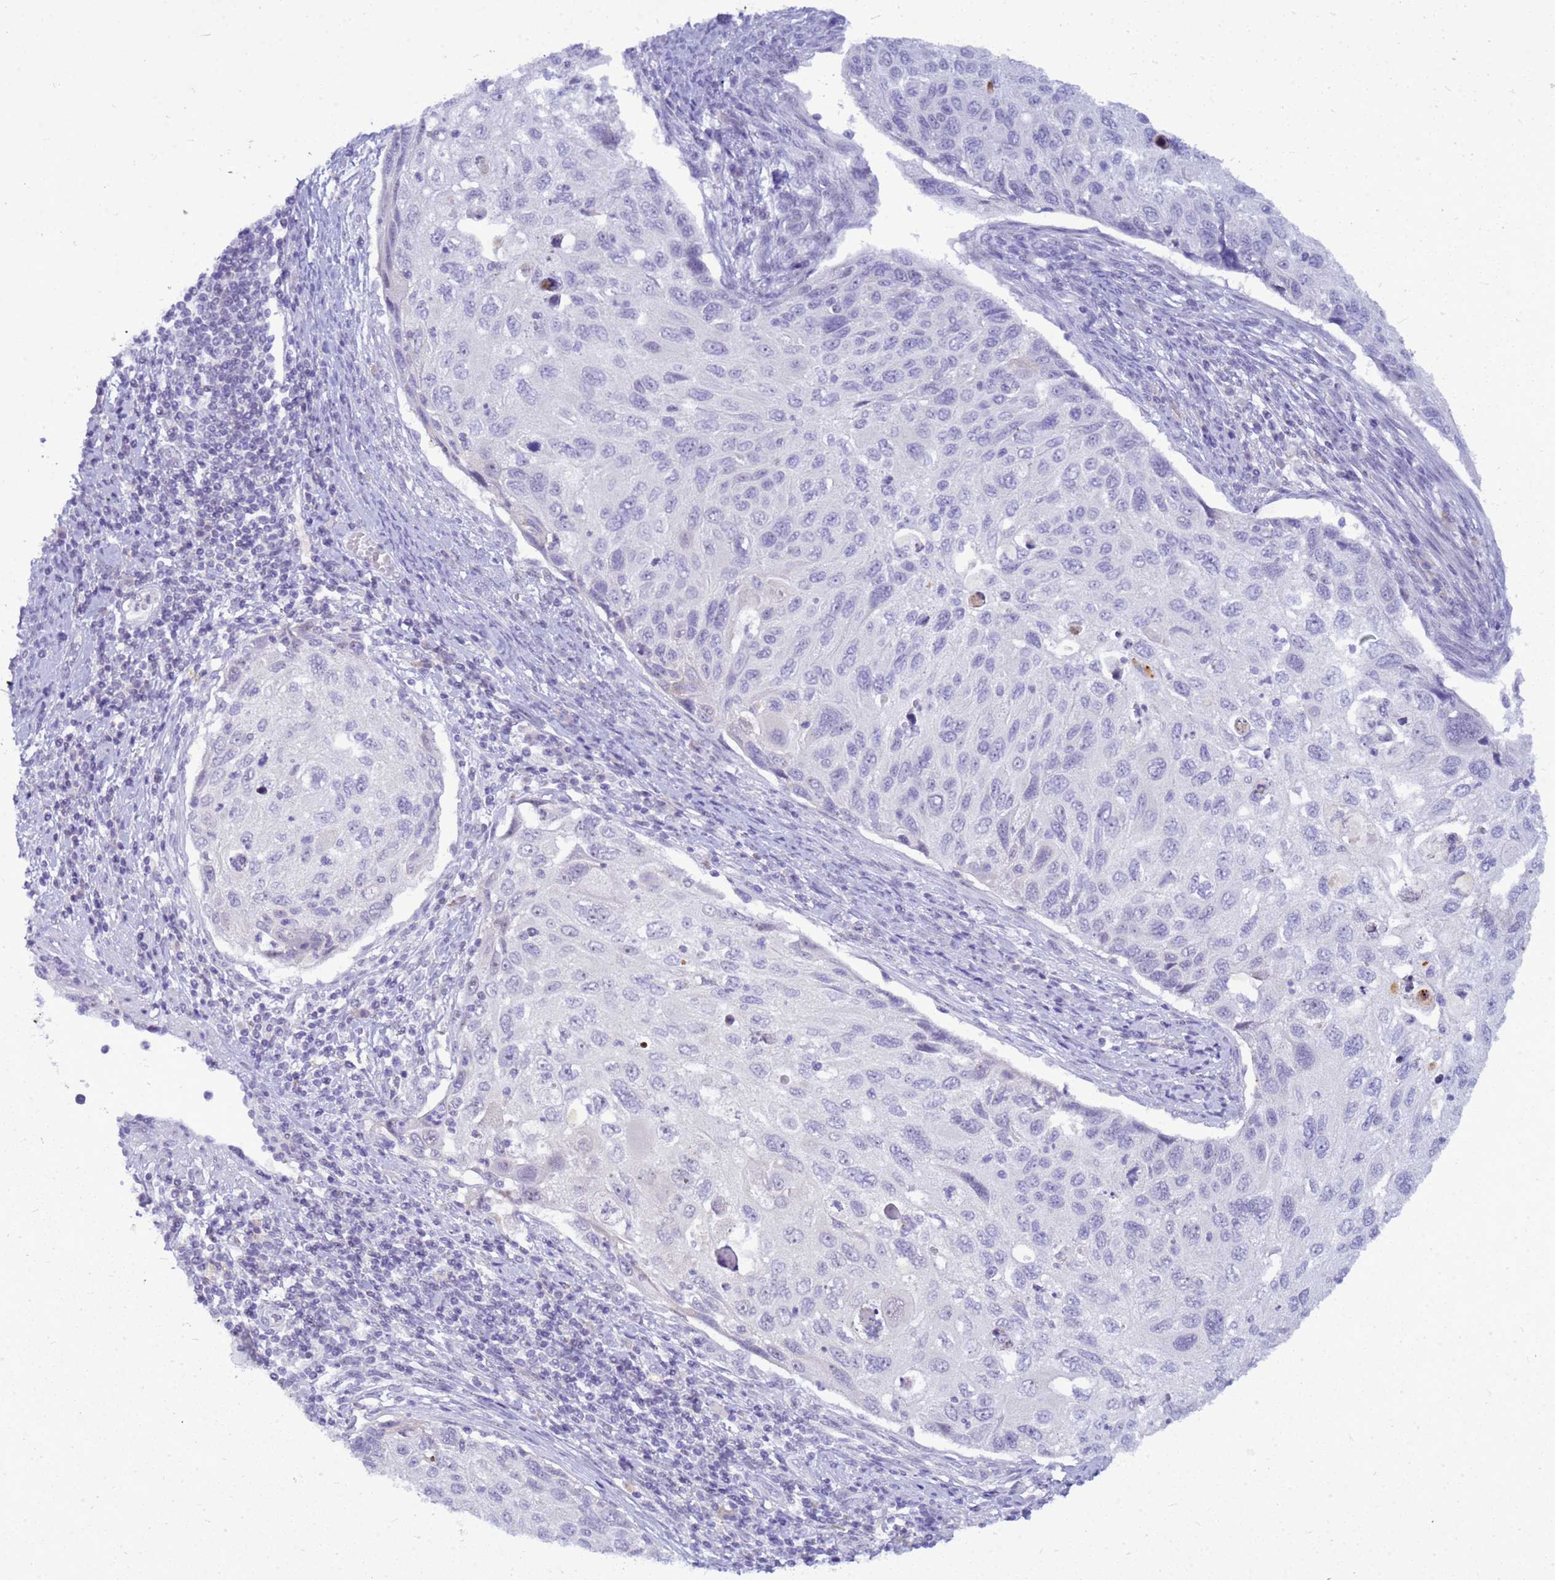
{"staining": {"intensity": "negative", "quantity": "none", "location": "none"}, "tissue": "cervical cancer", "cell_type": "Tumor cells", "image_type": "cancer", "snomed": [{"axis": "morphology", "description": "Squamous cell carcinoma, NOS"}, {"axis": "topography", "description": "Cervix"}], "caption": "The immunohistochemistry (IHC) histopathology image has no significant expression in tumor cells of cervical cancer tissue.", "gene": "DMRTC2", "patient": {"sex": "female", "age": 70}}